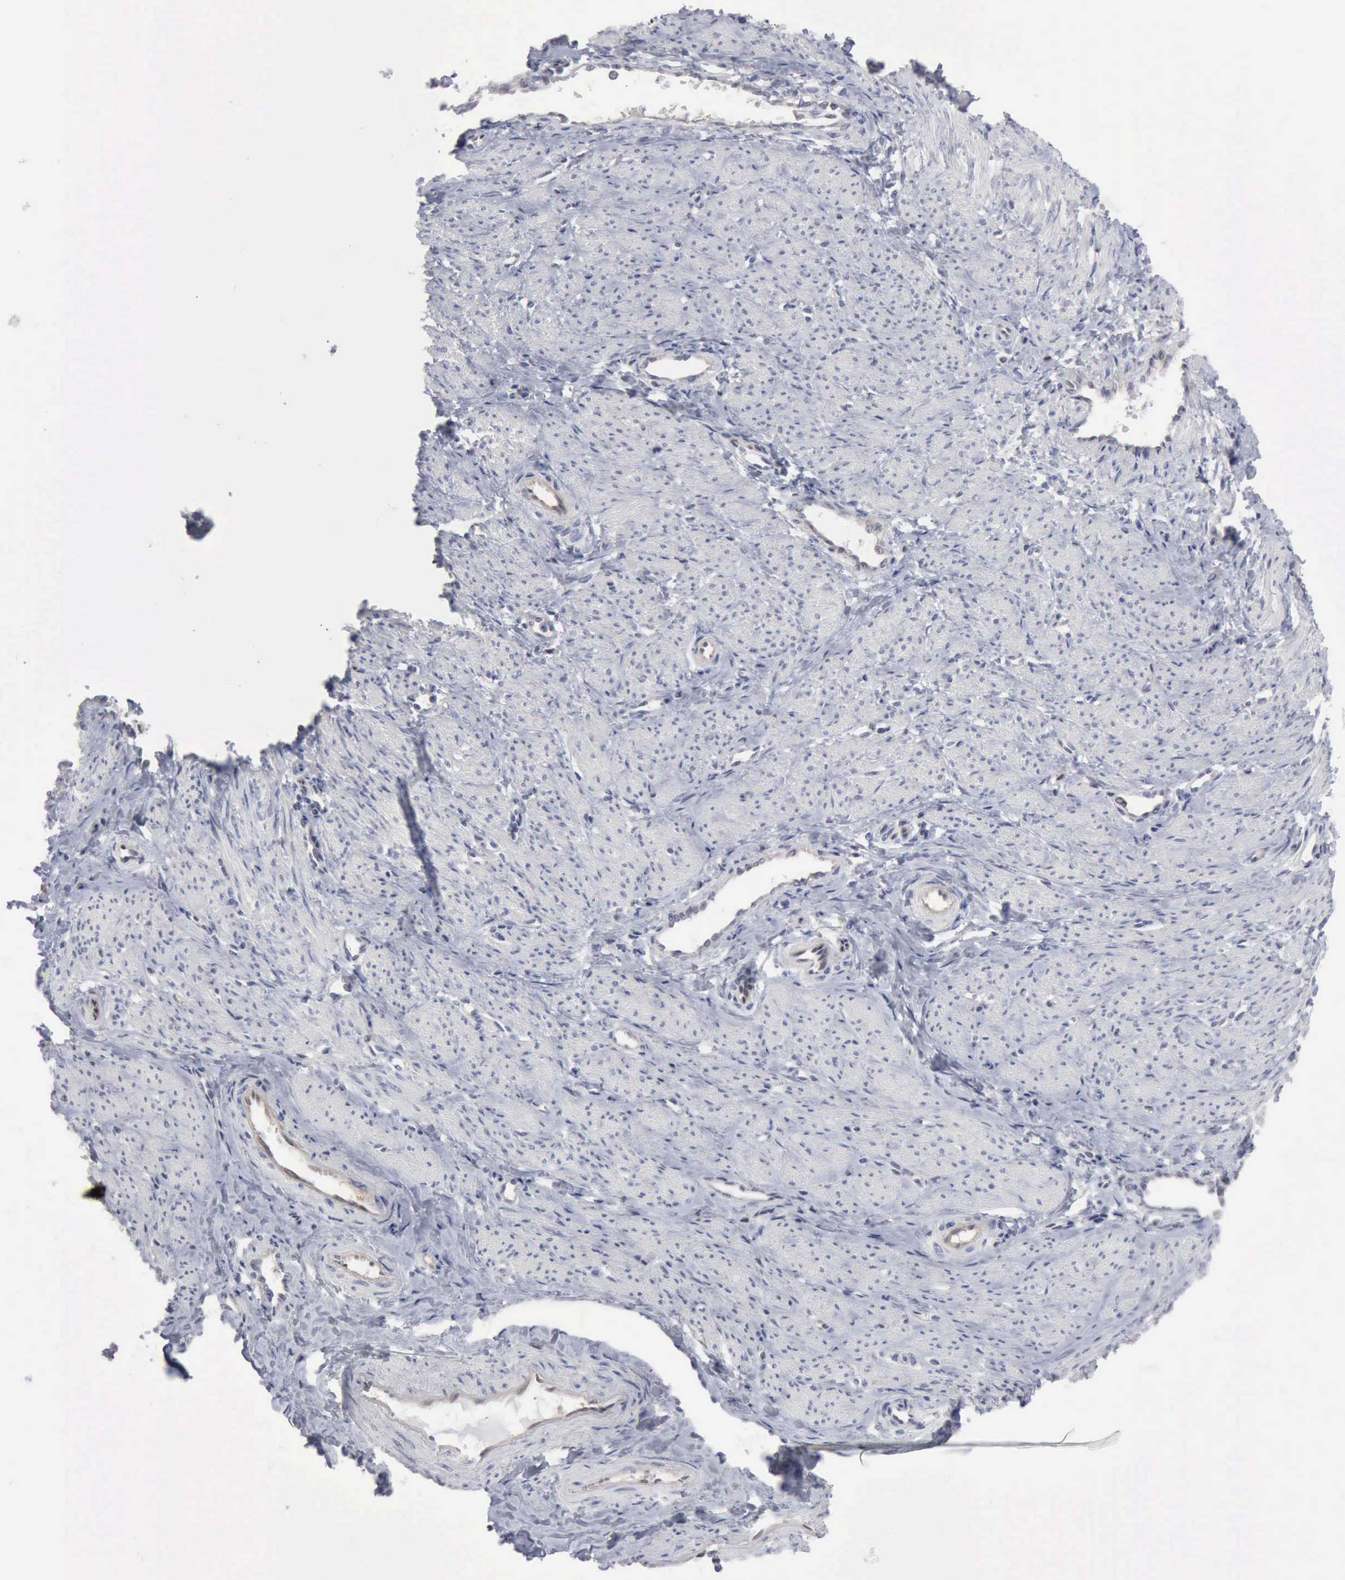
{"staining": {"intensity": "negative", "quantity": "none", "location": "none"}, "tissue": "smooth muscle", "cell_type": "Smooth muscle cells", "image_type": "normal", "snomed": [{"axis": "morphology", "description": "Normal tissue, NOS"}, {"axis": "topography", "description": "Smooth muscle"}, {"axis": "topography", "description": "Uterus"}], "caption": "An immunohistochemistry image of normal smooth muscle is shown. There is no staining in smooth muscle cells of smooth muscle.", "gene": "STAT1", "patient": {"sex": "female", "age": 39}}